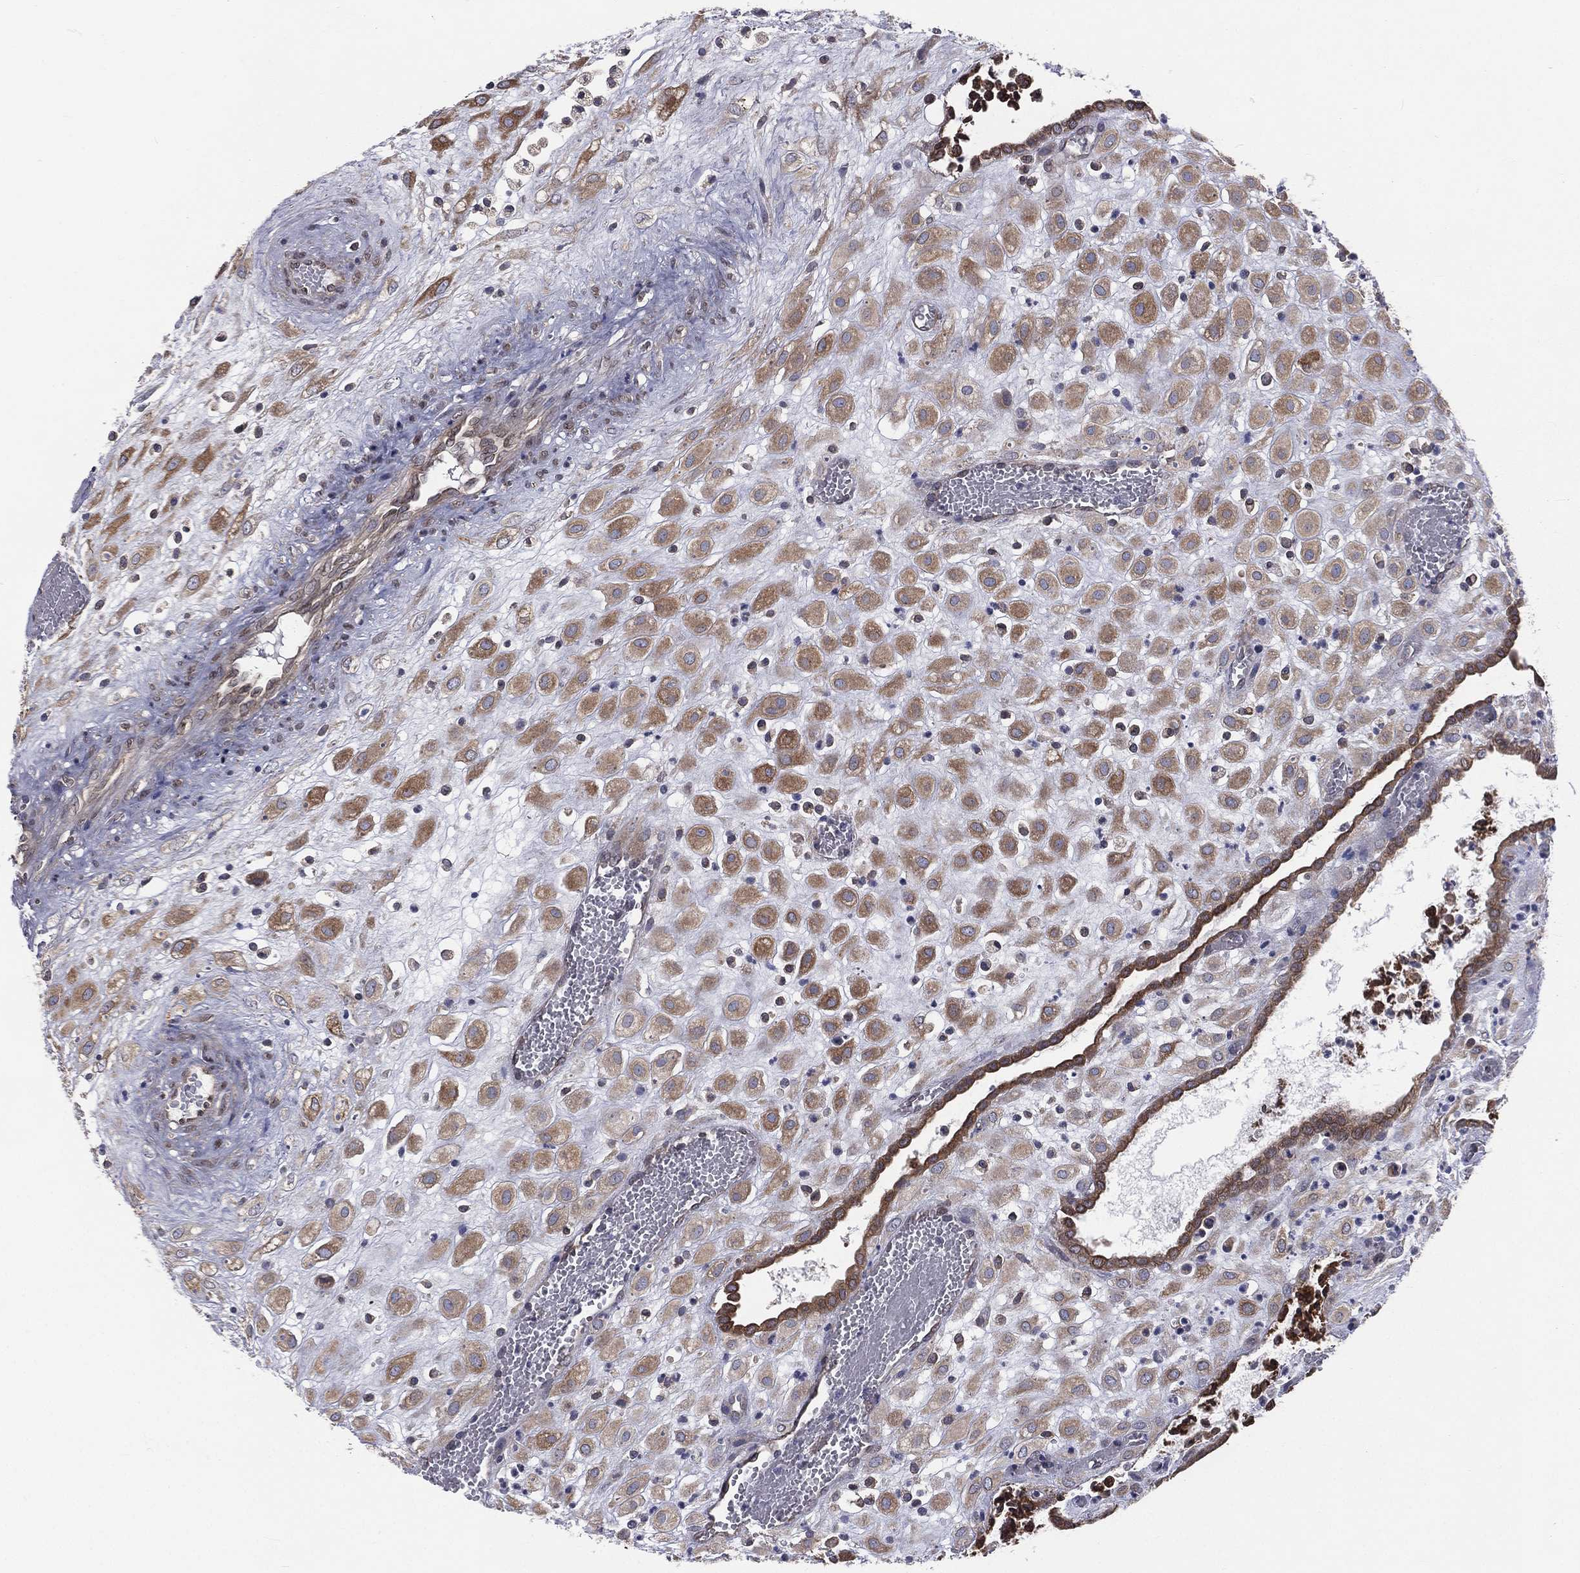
{"staining": {"intensity": "moderate", "quantity": ">75%", "location": "cytoplasmic/membranous"}, "tissue": "placenta", "cell_type": "Decidual cells", "image_type": "normal", "snomed": [{"axis": "morphology", "description": "Normal tissue, NOS"}, {"axis": "topography", "description": "Placenta"}], "caption": "Placenta stained with DAB (3,3'-diaminobenzidine) immunohistochemistry (IHC) displays medium levels of moderate cytoplasmic/membranous positivity in about >75% of decidual cells. (DAB = brown stain, brightfield microscopy at high magnification).", "gene": "PGRMC1", "patient": {"sex": "female", "age": 24}}